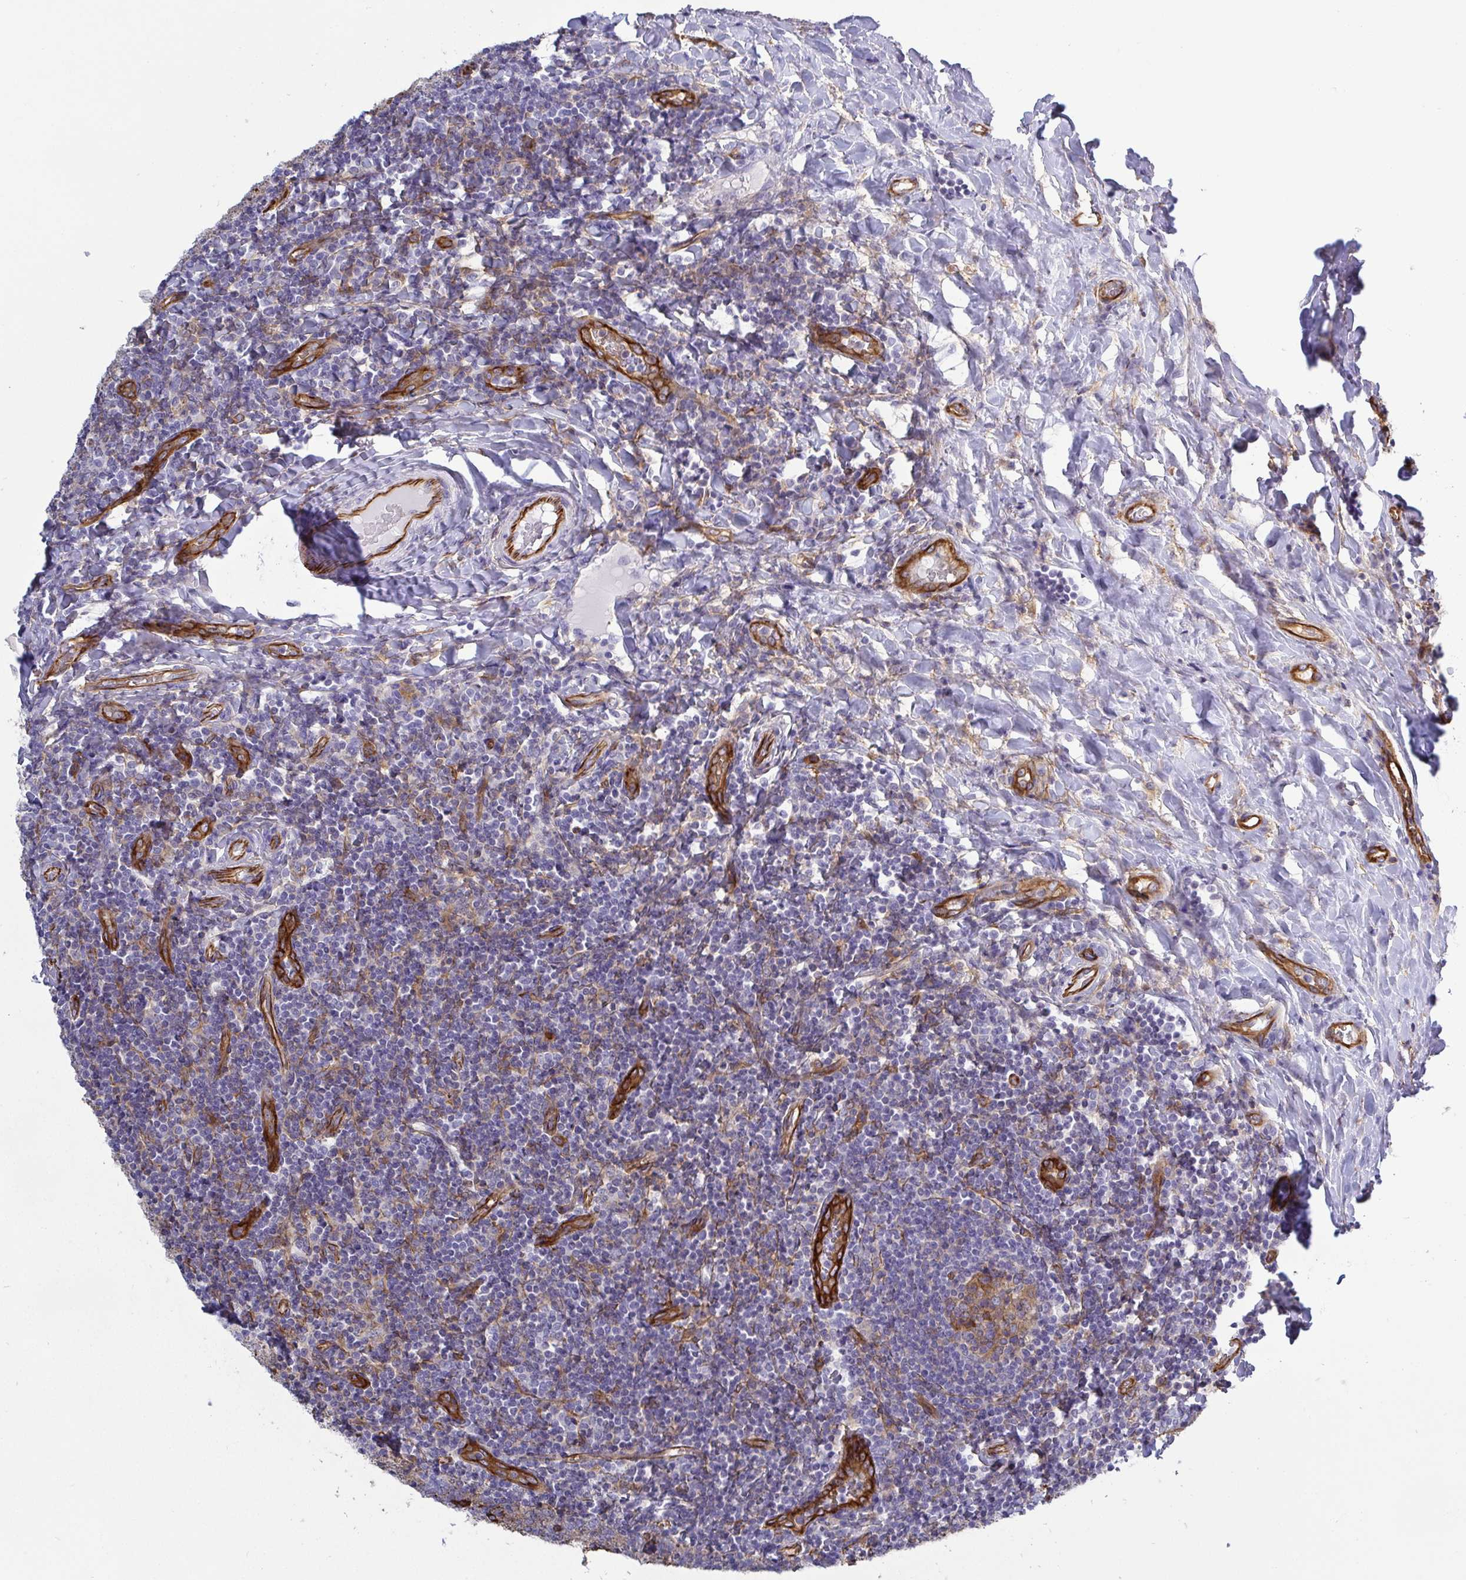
{"staining": {"intensity": "weak", "quantity": "25%-75%", "location": "cytoplasmic/membranous"}, "tissue": "tonsil", "cell_type": "Germinal center cells", "image_type": "normal", "snomed": [{"axis": "morphology", "description": "Normal tissue, NOS"}, {"axis": "topography", "description": "Tonsil"}], "caption": "A brown stain shows weak cytoplasmic/membranous positivity of a protein in germinal center cells of benign human tonsil. (IHC, brightfield microscopy, high magnification).", "gene": "LIMA1", "patient": {"sex": "female", "age": 10}}